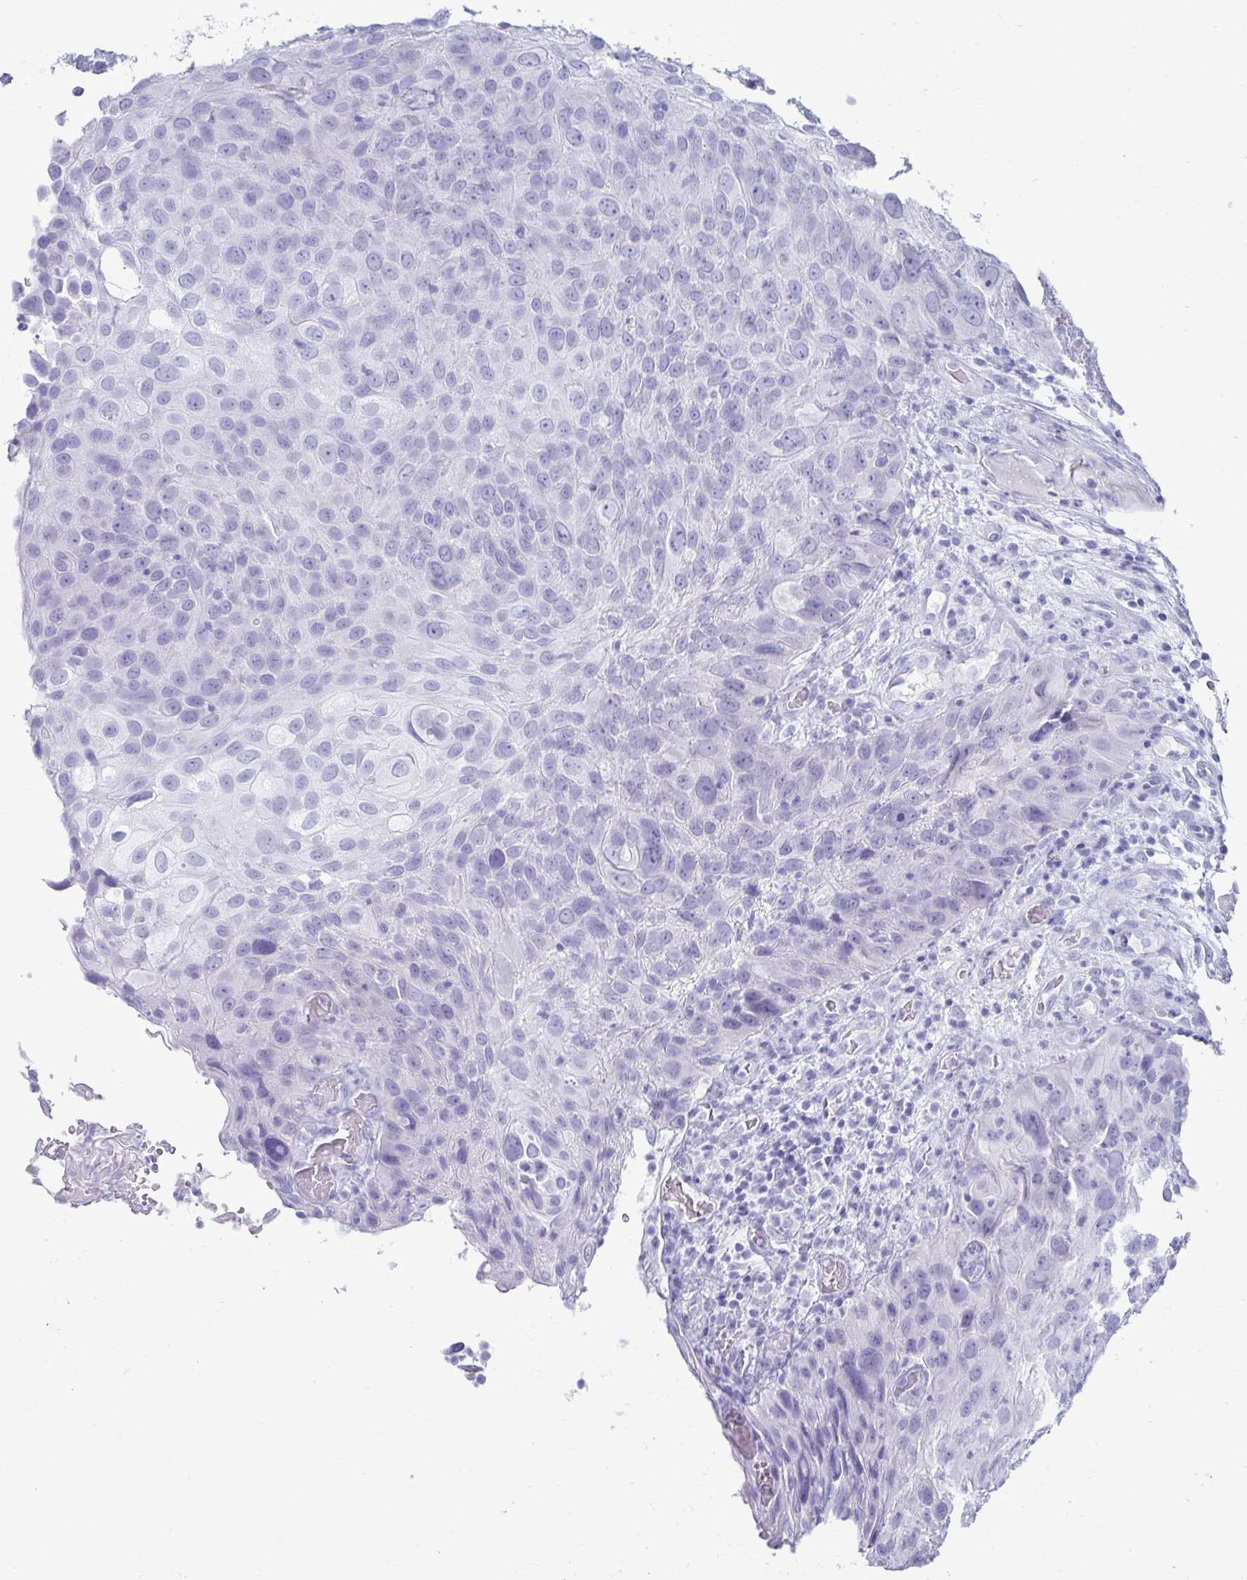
{"staining": {"intensity": "negative", "quantity": "none", "location": "none"}, "tissue": "skin cancer", "cell_type": "Tumor cells", "image_type": "cancer", "snomed": [{"axis": "morphology", "description": "Squamous cell carcinoma, NOS"}, {"axis": "topography", "description": "Skin"}], "caption": "IHC photomicrograph of neoplastic tissue: human skin cancer stained with DAB exhibits no significant protein positivity in tumor cells.", "gene": "ATP4B", "patient": {"sex": "male", "age": 87}}